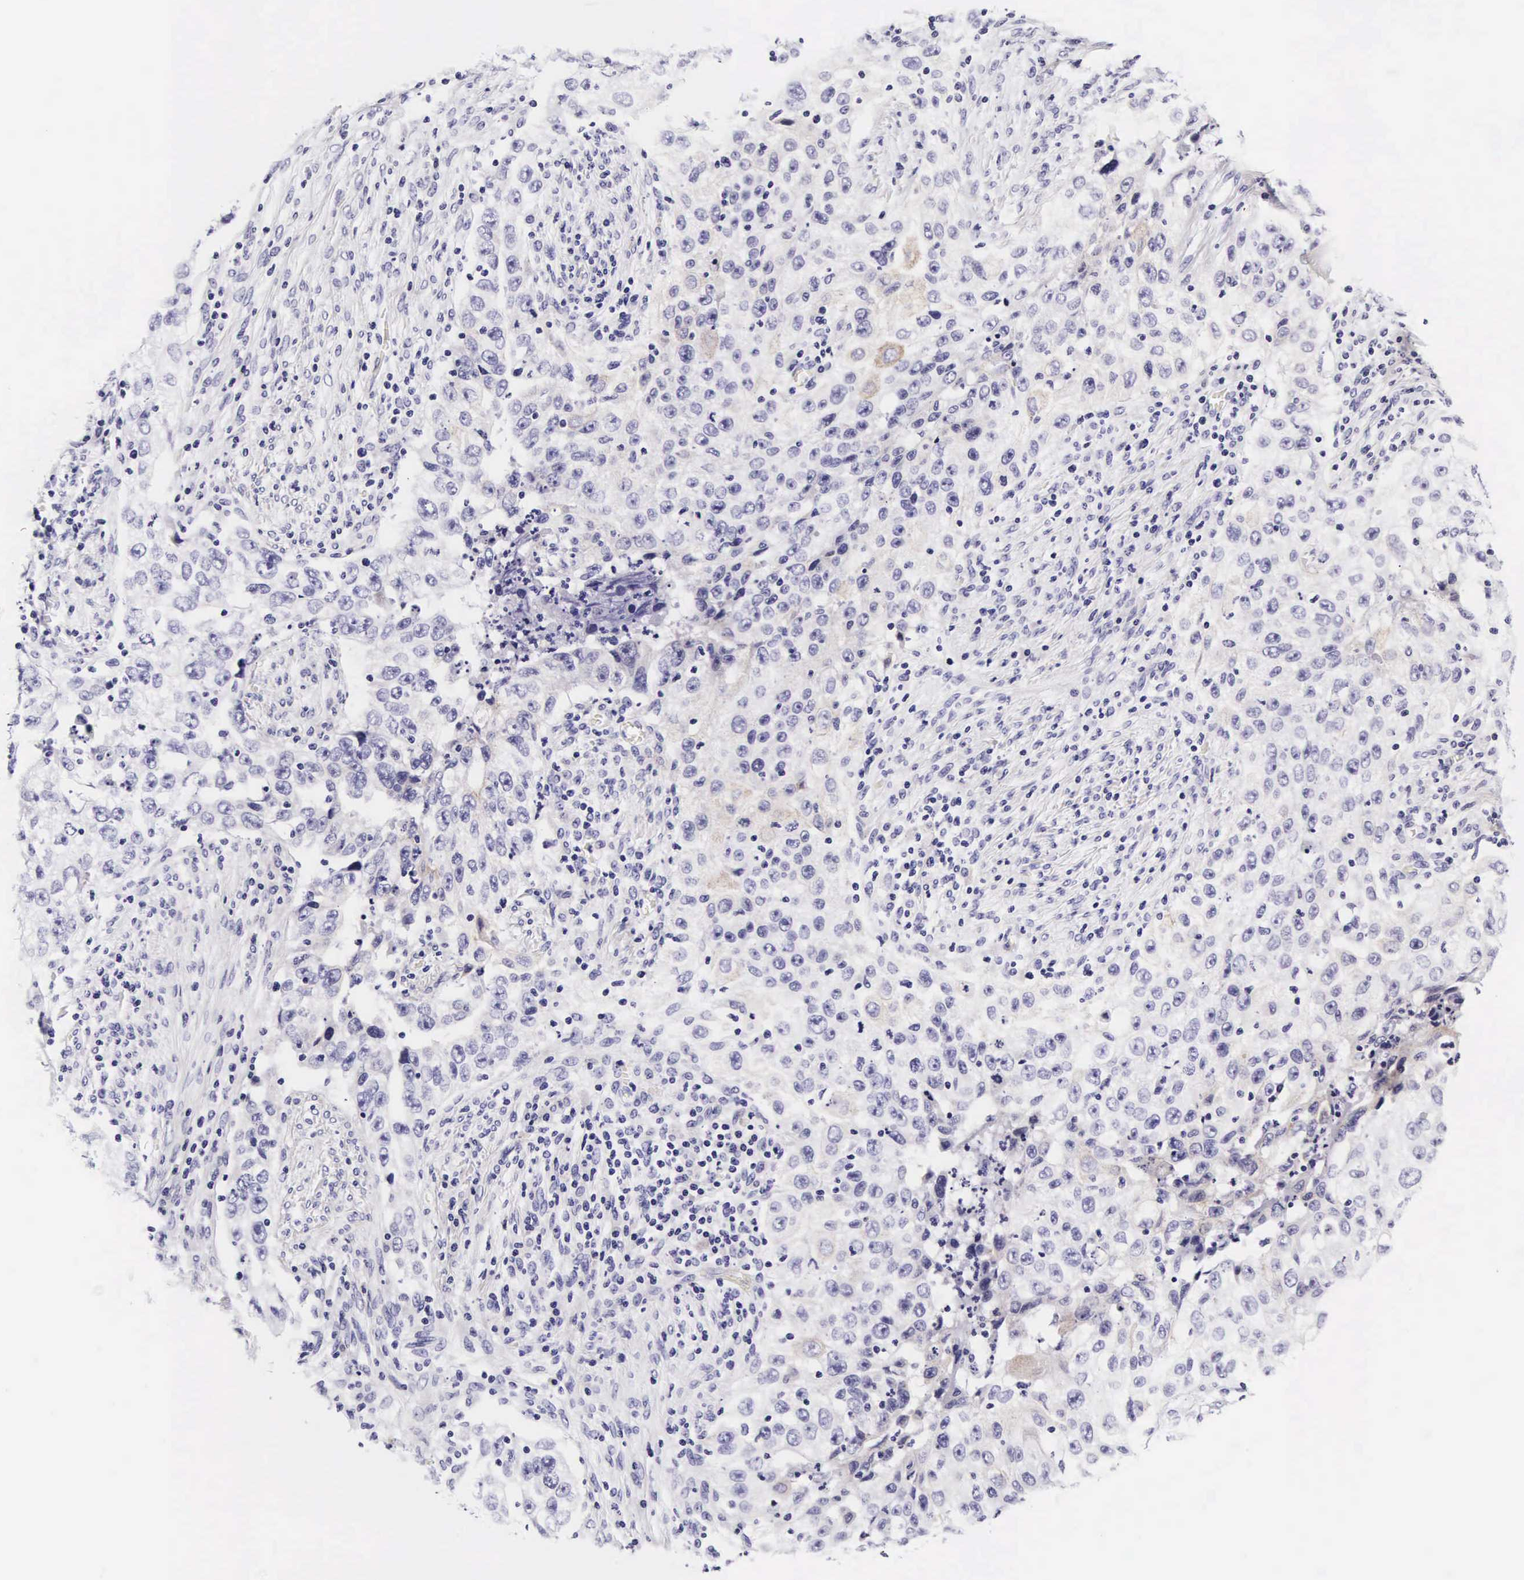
{"staining": {"intensity": "negative", "quantity": "none", "location": "none"}, "tissue": "lung cancer", "cell_type": "Tumor cells", "image_type": "cancer", "snomed": [{"axis": "morphology", "description": "Squamous cell carcinoma, NOS"}, {"axis": "topography", "description": "Lung"}], "caption": "An immunohistochemistry image of lung cancer (squamous cell carcinoma) is shown. There is no staining in tumor cells of lung cancer (squamous cell carcinoma).", "gene": "UPRT", "patient": {"sex": "male", "age": 64}}